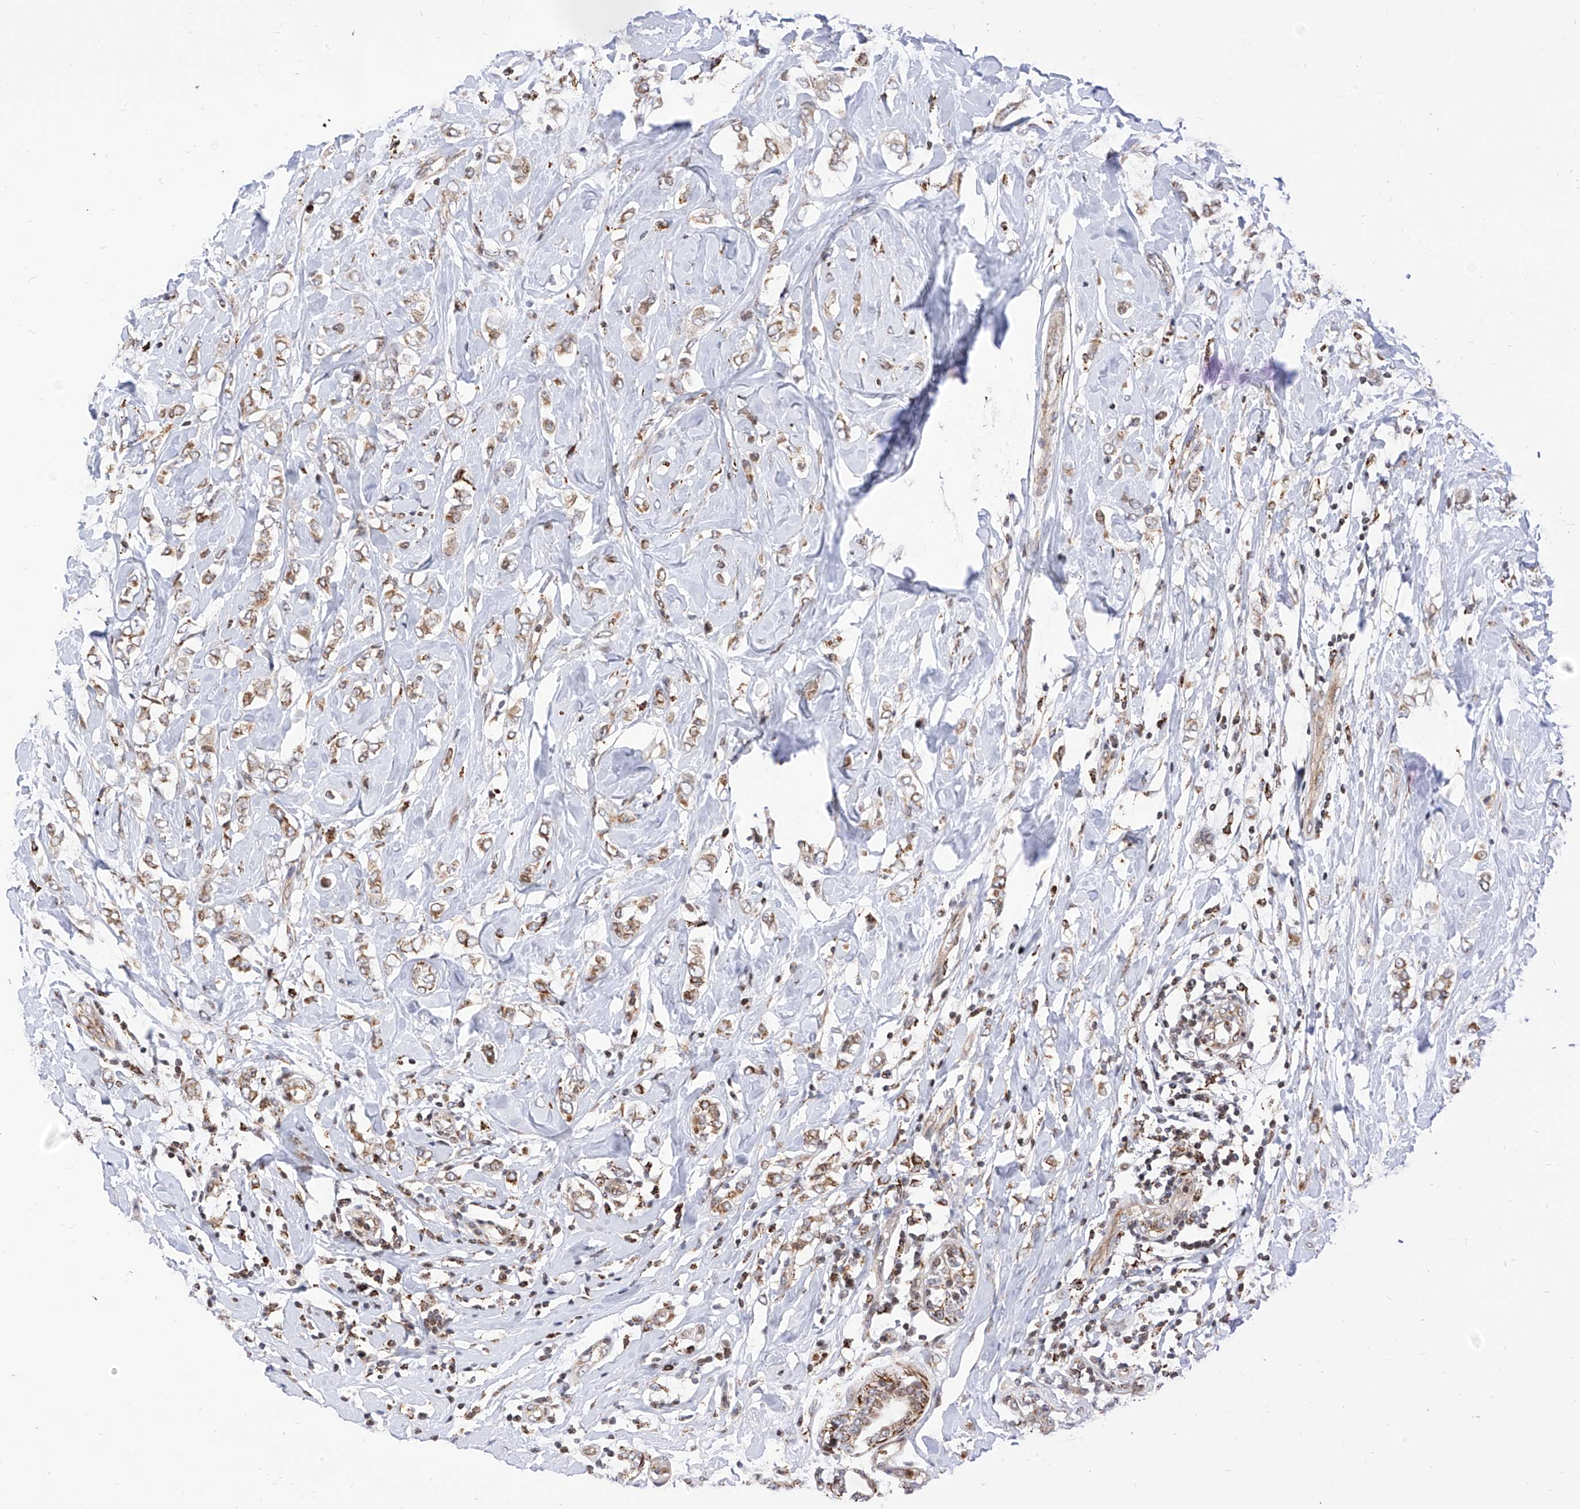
{"staining": {"intensity": "moderate", "quantity": ">75%", "location": "cytoplasmic/membranous"}, "tissue": "breast cancer", "cell_type": "Tumor cells", "image_type": "cancer", "snomed": [{"axis": "morphology", "description": "Normal tissue, NOS"}, {"axis": "morphology", "description": "Lobular carcinoma"}, {"axis": "topography", "description": "Breast"}], "caption": "This is a micrograph of immunohistochemistry staining of lobular carcinoma (breast), which shows moderate expression in the cytoplasmic/membranous of tumor cells.", "gene": "TTLL8", "patient": {"sex": "female", "age": 47}}